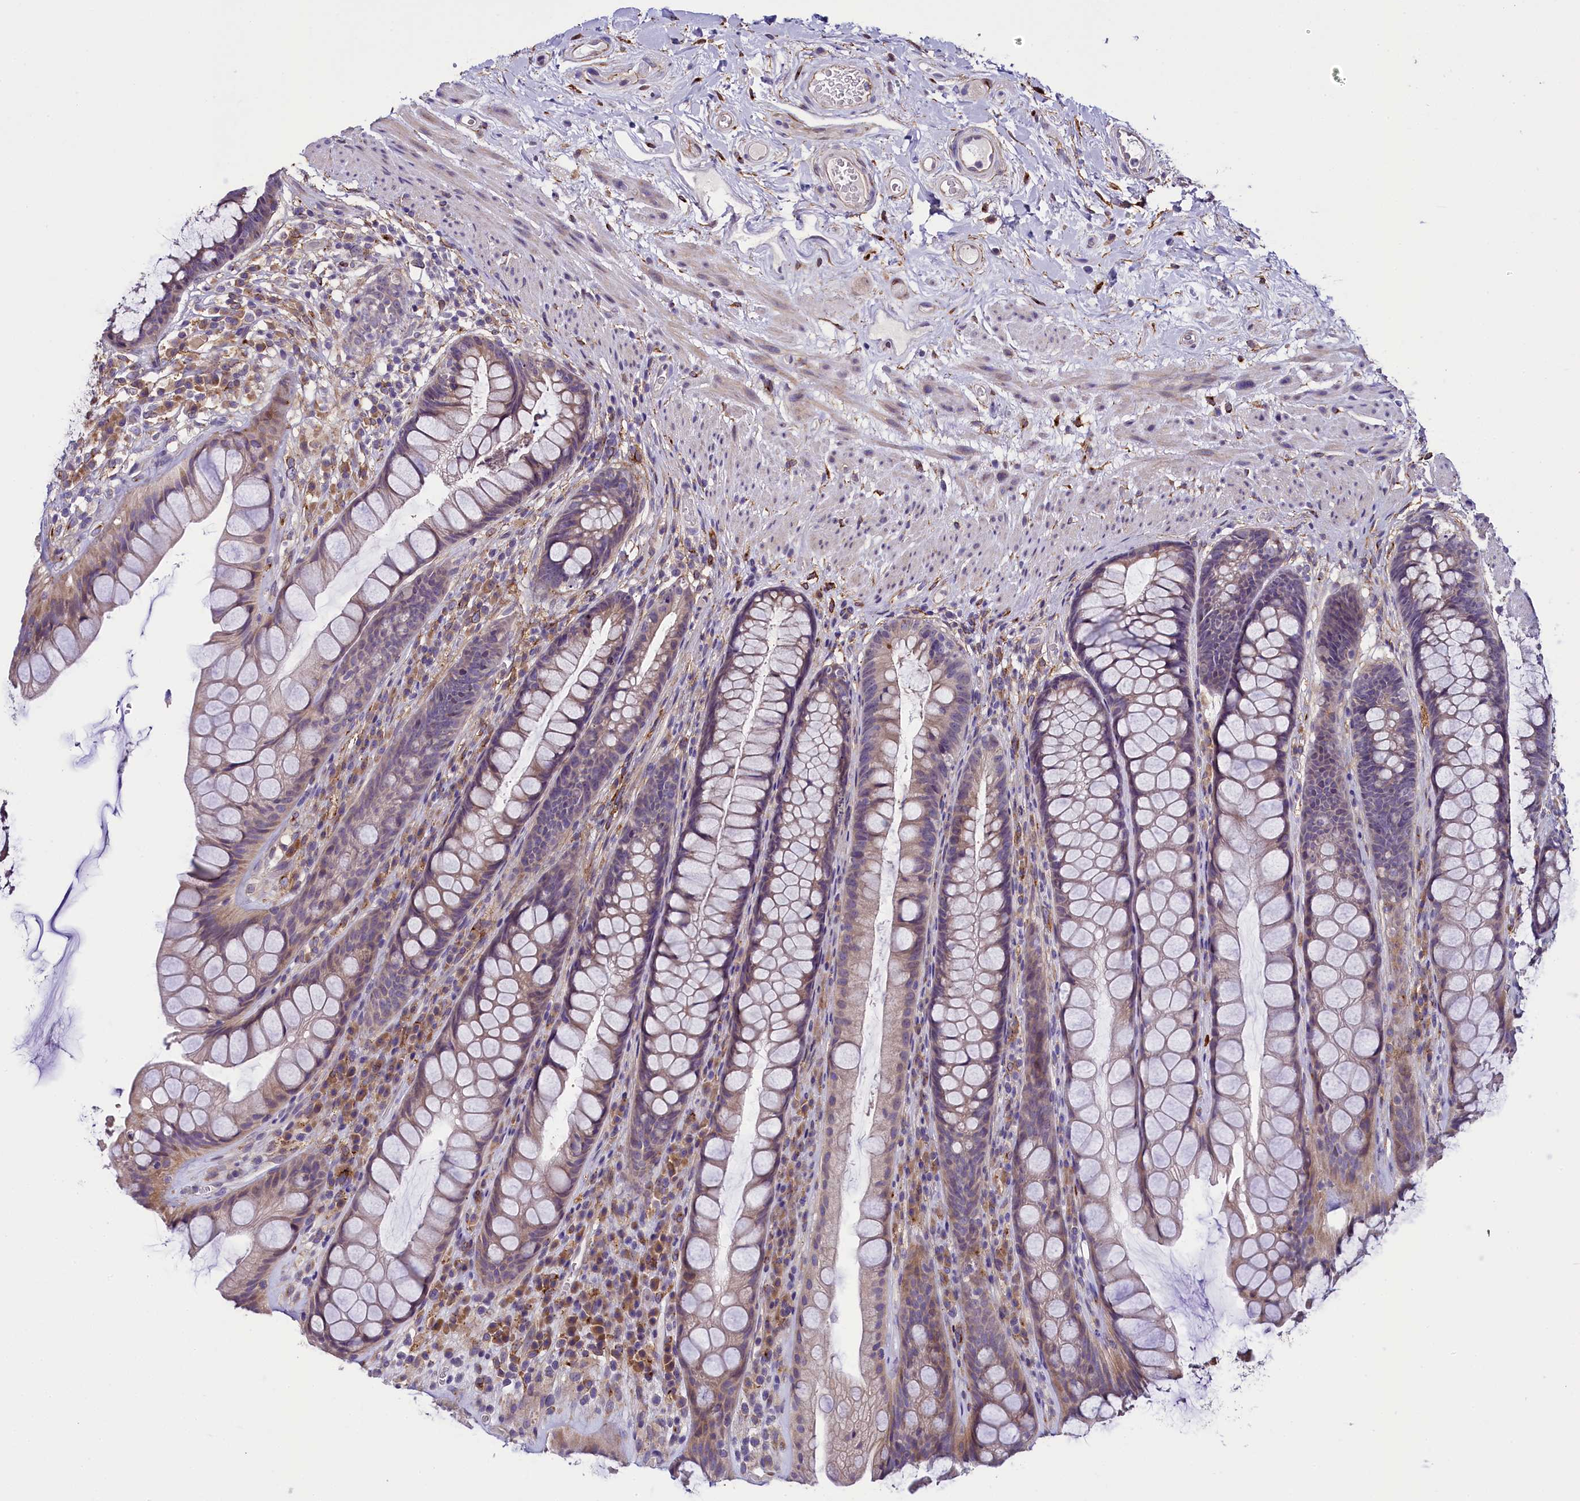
{"staining": {"intensity": "weak", "quantity": "25%-75%", "location": "cytoplasmic/membranous"}, "tissue": "rectum", "cell_type": "Glandular cells", "image_type": "normal", "snomed": [{"axis": "morphology", "description": "Normal tissue, NOS"}, {"axis": "topography", "description": "Rectum"}], "caption": "Glandular cells show weak cytoplasmic/membranous expression in about 25%-75% of cells in normal rectum.", "gene": "MRC2", "patient": {"sex": "male", "age": 74}}